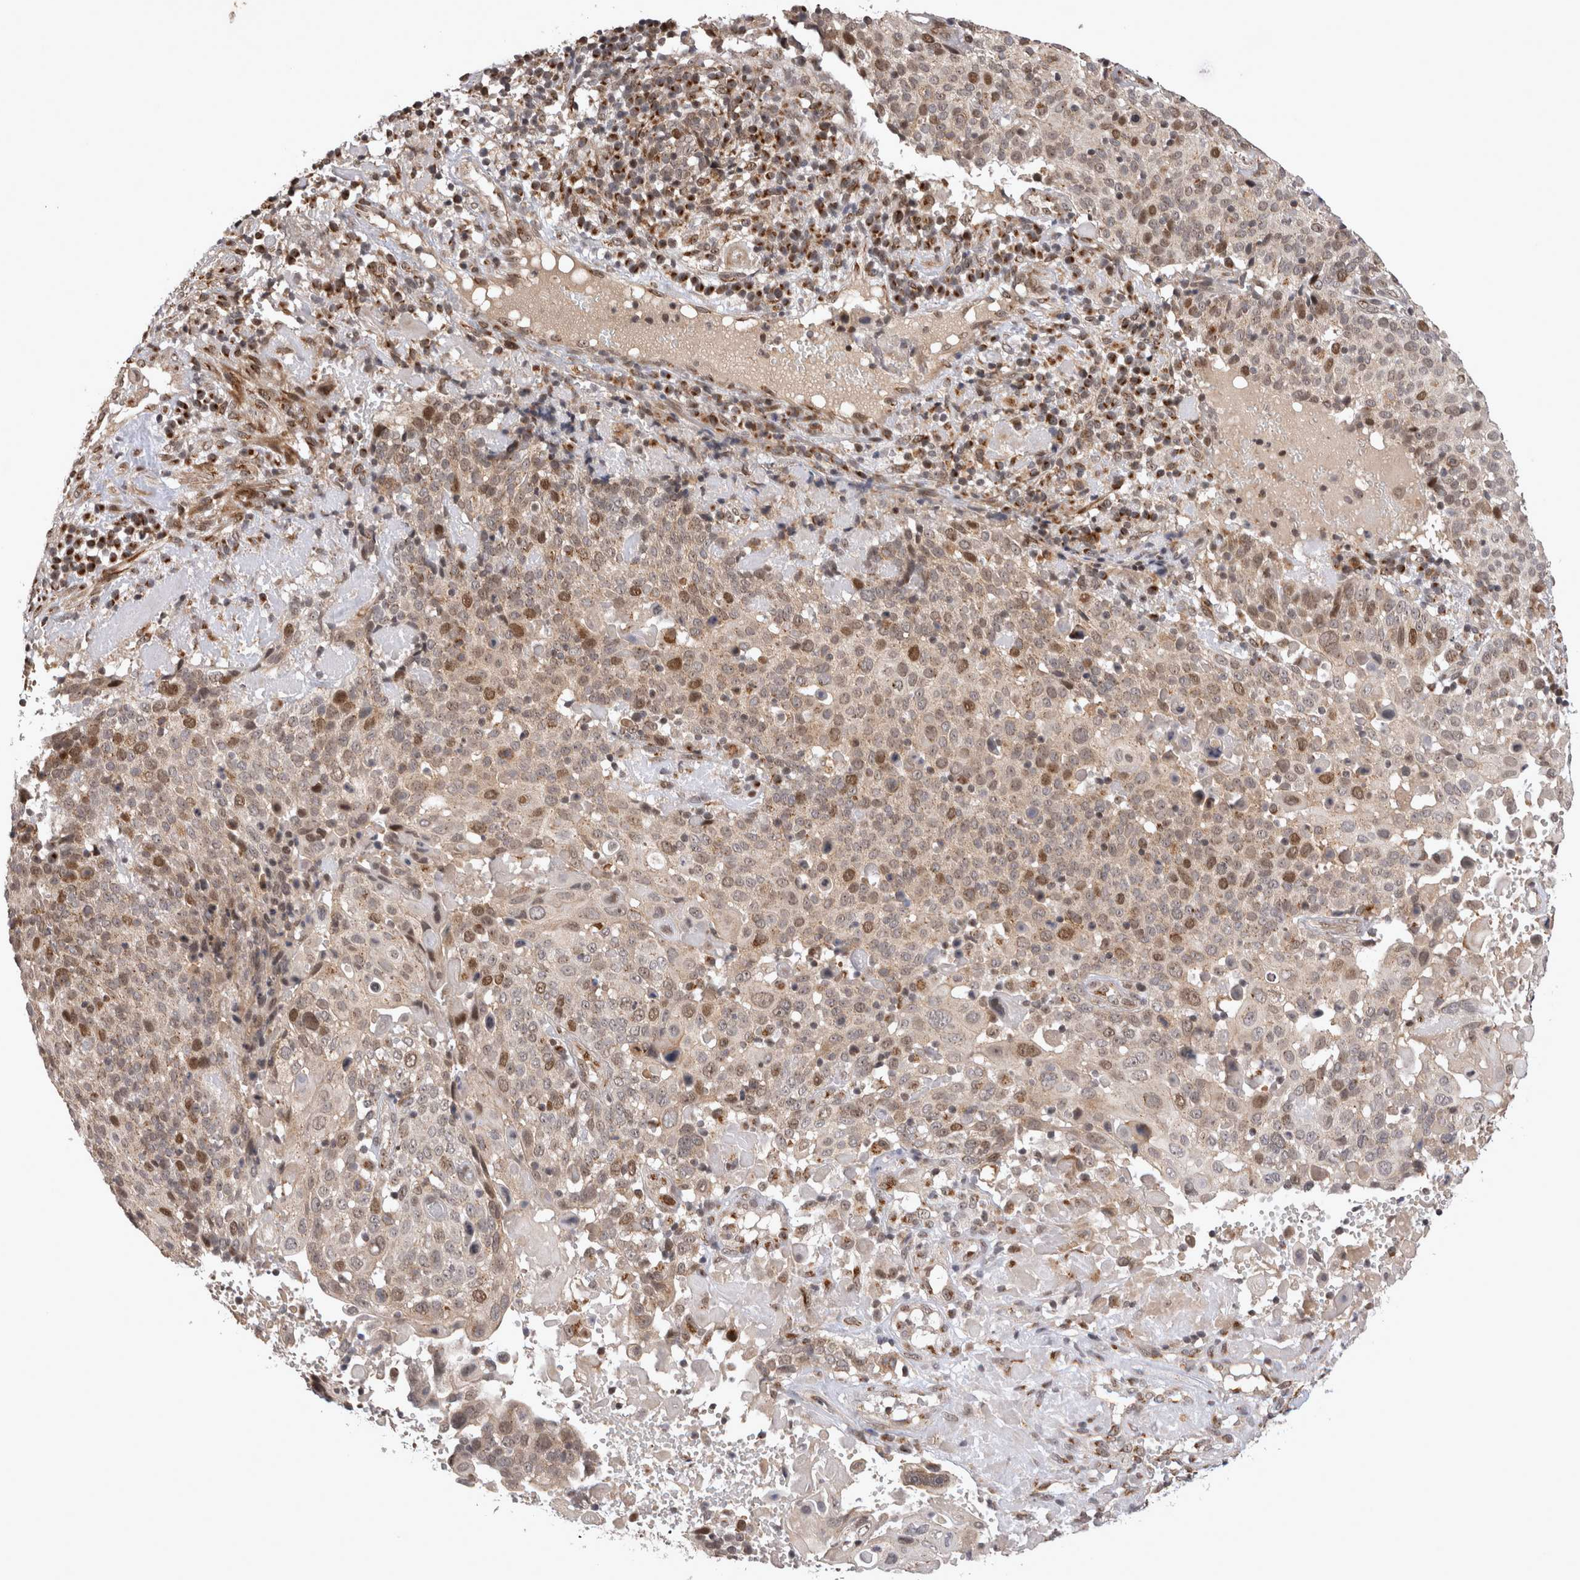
{"staining": {"intensity": "moderate", "quantity": "25%-75%", "location": "nuclear"}, "tissue": "cervical cancer", "cell_type": "Tumor cells", "image_type": "cancer", "snomed": [{"axis": "morphology", "description": "Squamous cell carcinoma, NOS"}, {"axis": "topography", "description": "Cervix"}], "caption": "Protein expression analysis of cervical squamous cell carcinoma displays moderate nuclear positivity in approximately 25%-75% of tumor cells.", "gene": "TMEM65", "patient": {"sex": "female", "age": 74}}